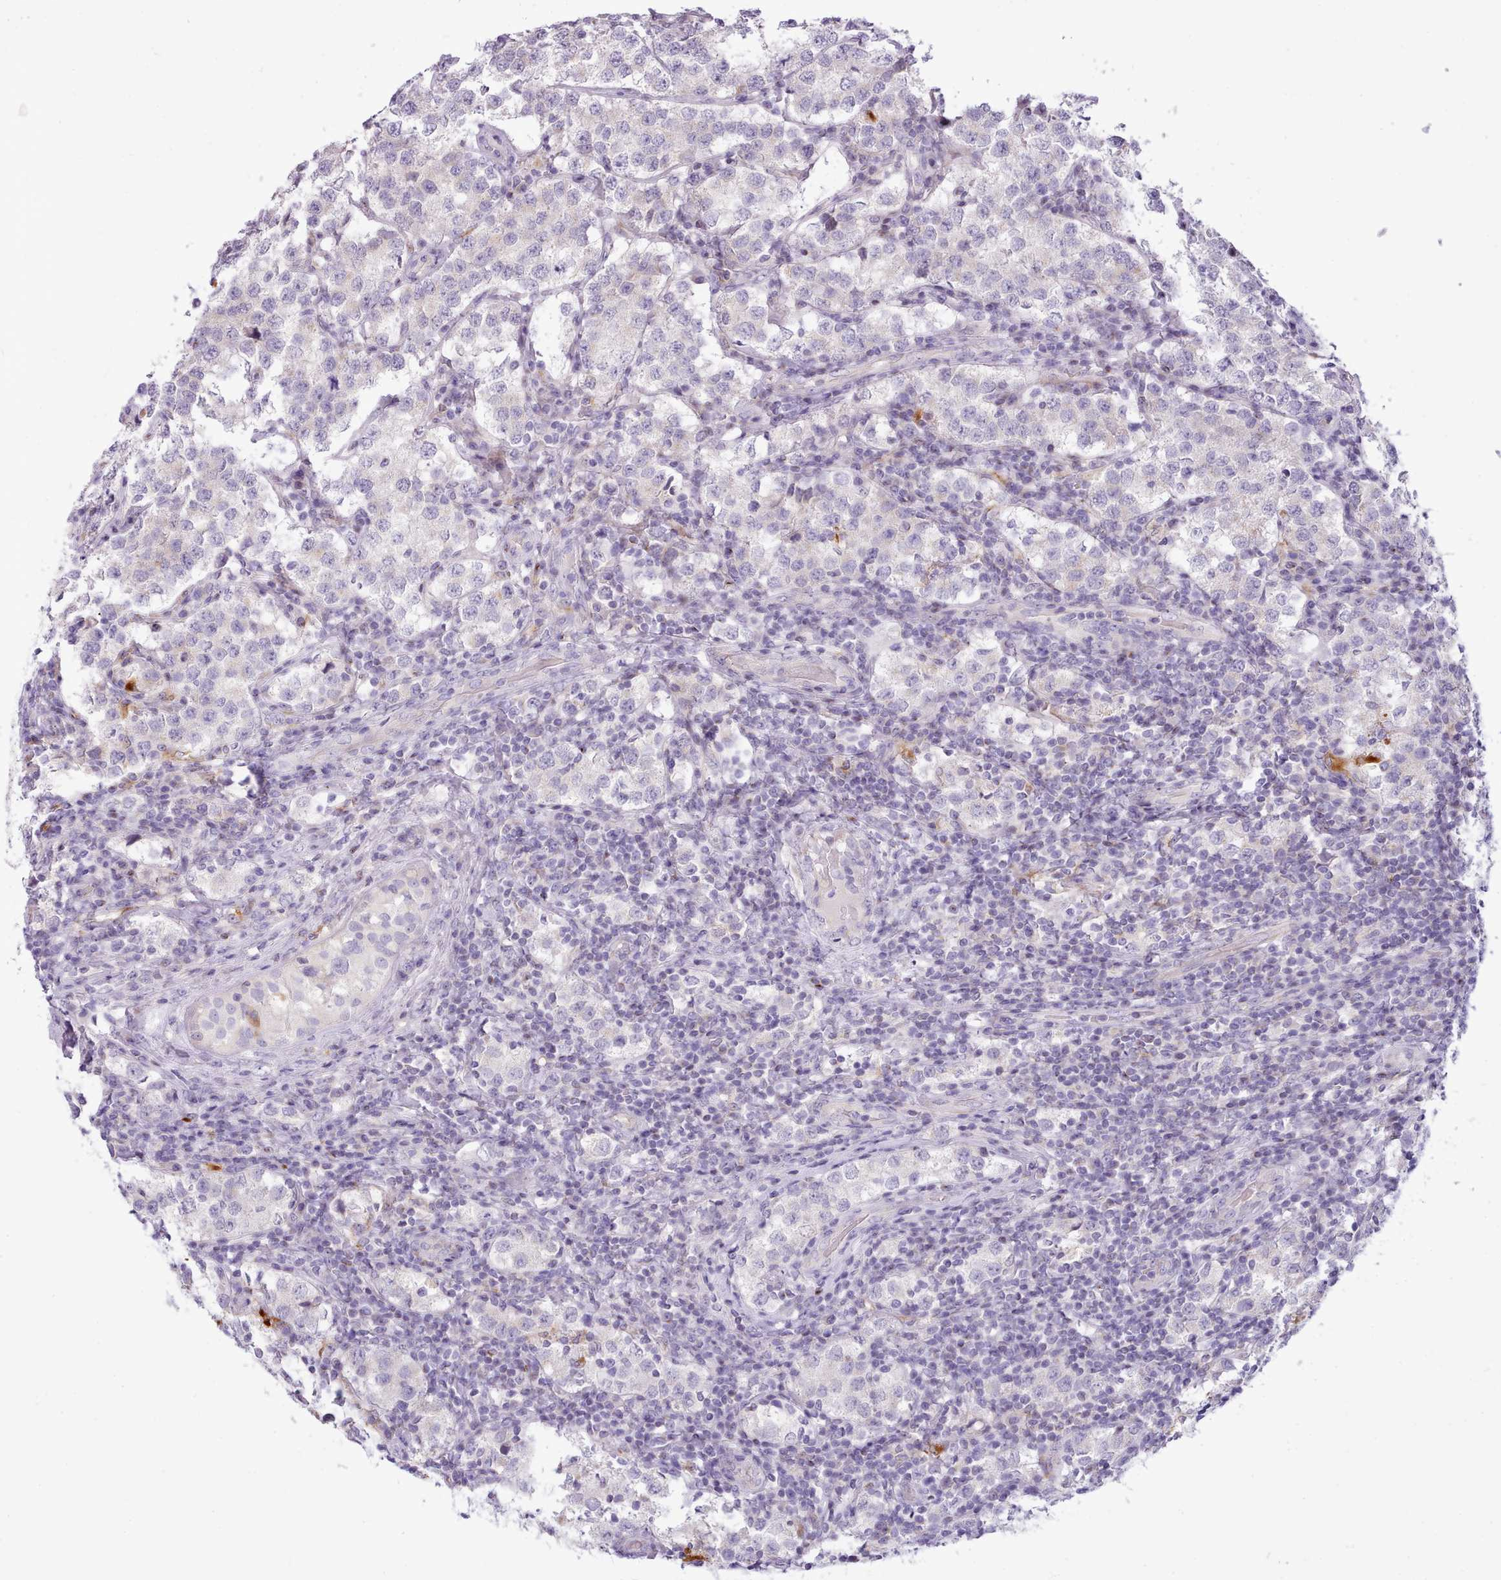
{"staining": {"intensity": "negative", "quantity": "none", "location": "none"}, "tissue": "testis cancer", "cell_type": "Tumor cells", "image_type": "cancer", "snomed": [{"axis": "morphology", "description": "Seminoma, NOS"}, {"axis": "topography", "description": "Testis"}], "caption": "Protein analysis of testis seminoma displays no significant expression in tumor cells. (DAB (3,3'-diaminobenzidine) immunohistochemistry (IHC) with hematoxylin counter stain).", "gene": "CYP2A13", "patient": {"sex": "male", "age": 34}}